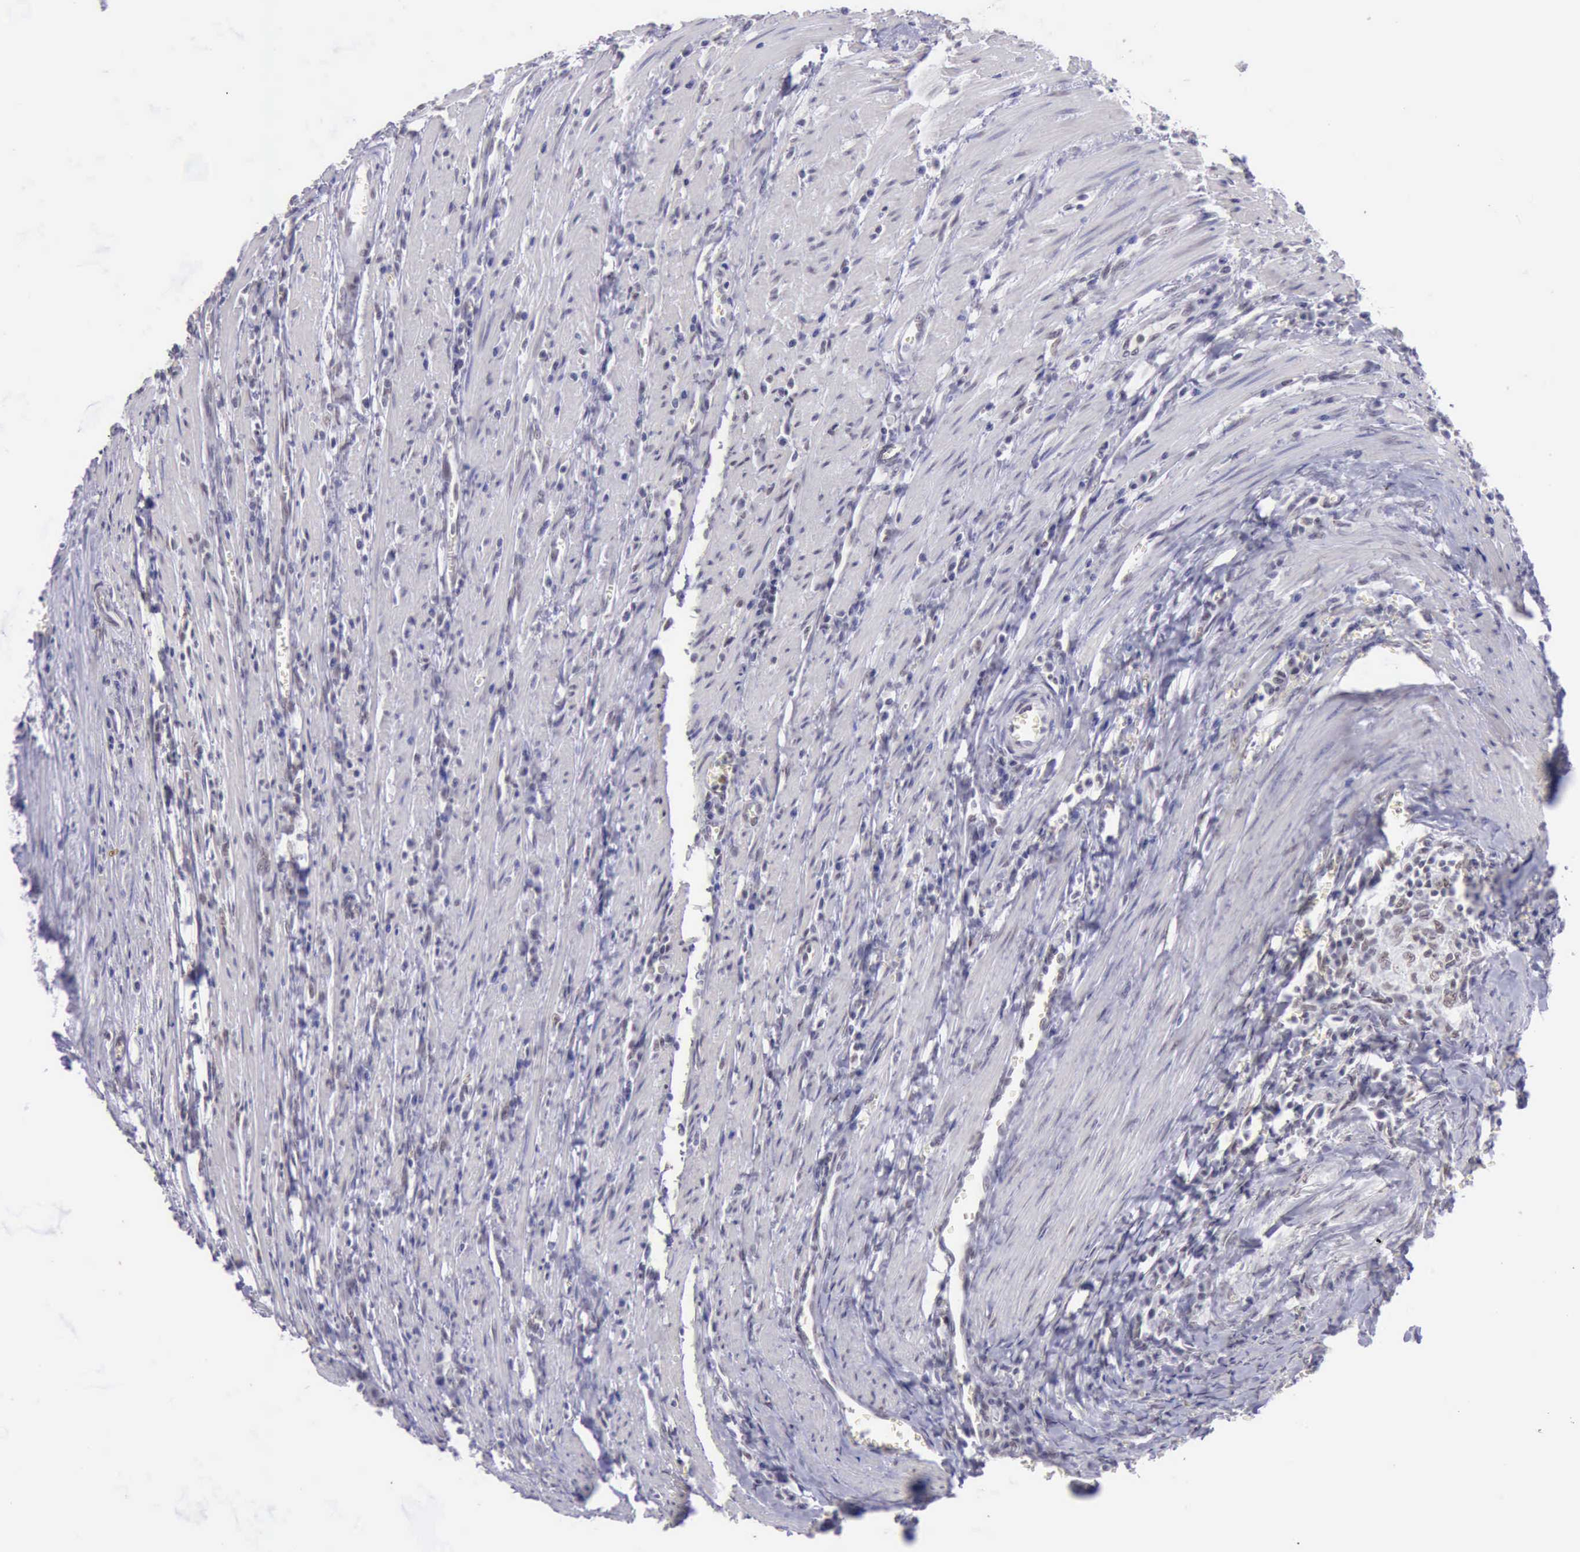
{"staining": {"intensity": "weak", "quantity": "25%-75%", "location": "nuclear"}, "tissue": "colorectal cancer", "cell_type": "Tumor cells", "image_type": "cancer", "snomed": [{"axis": "morphology", "description": "Adenocarcinoma, NOS"}, {"axis": "topography", "description": "Colon"}], "caption": "Immunohistochemical staining of colorectal adenocarcinoma shows low levels of weak nuclear protein staining in about 25%-75% of tumor cells.", "gene": "EP300", "patient": {"sex": "male", "age": 72}}